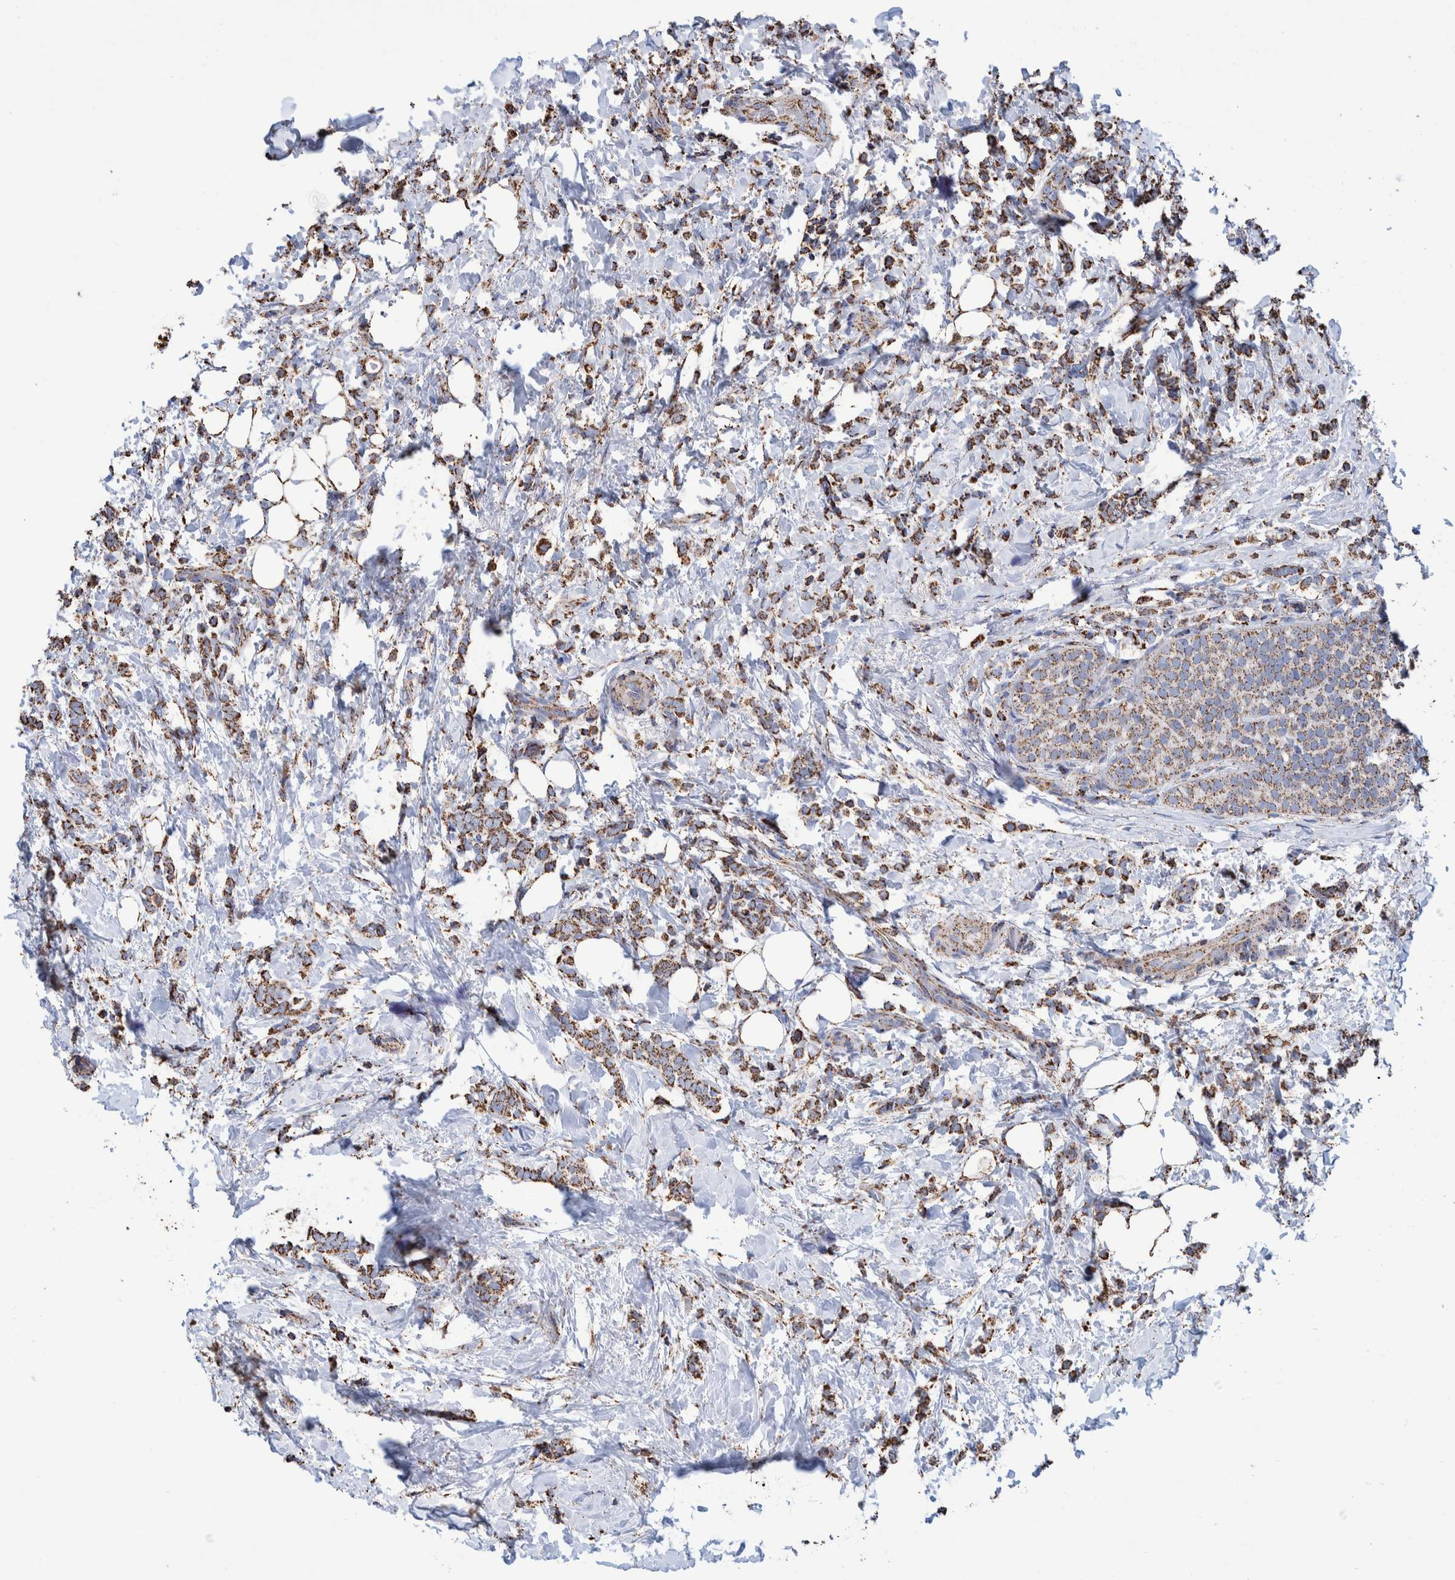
{"staining": {"intensity": "strong", "quantity": ">75%", "location": "cytoplasmic/membranous"}, "tissue": "breast cancer", "cell_type": "Tumor cells", "image_type": "cancer", "snomed": [{"axis": "morphology", "description": "Lobular carcinoma"}, {"axis": "topography", "description": "Breast"}], "caption": "IHC of breast cancer (lobular carcinoma) reveals high levels of strong cytoplasmic/membranous positivity in approximately >75% of tumor cells.", "gene": "VPS26C", "patient": {"sex": "female", "age": 50}}